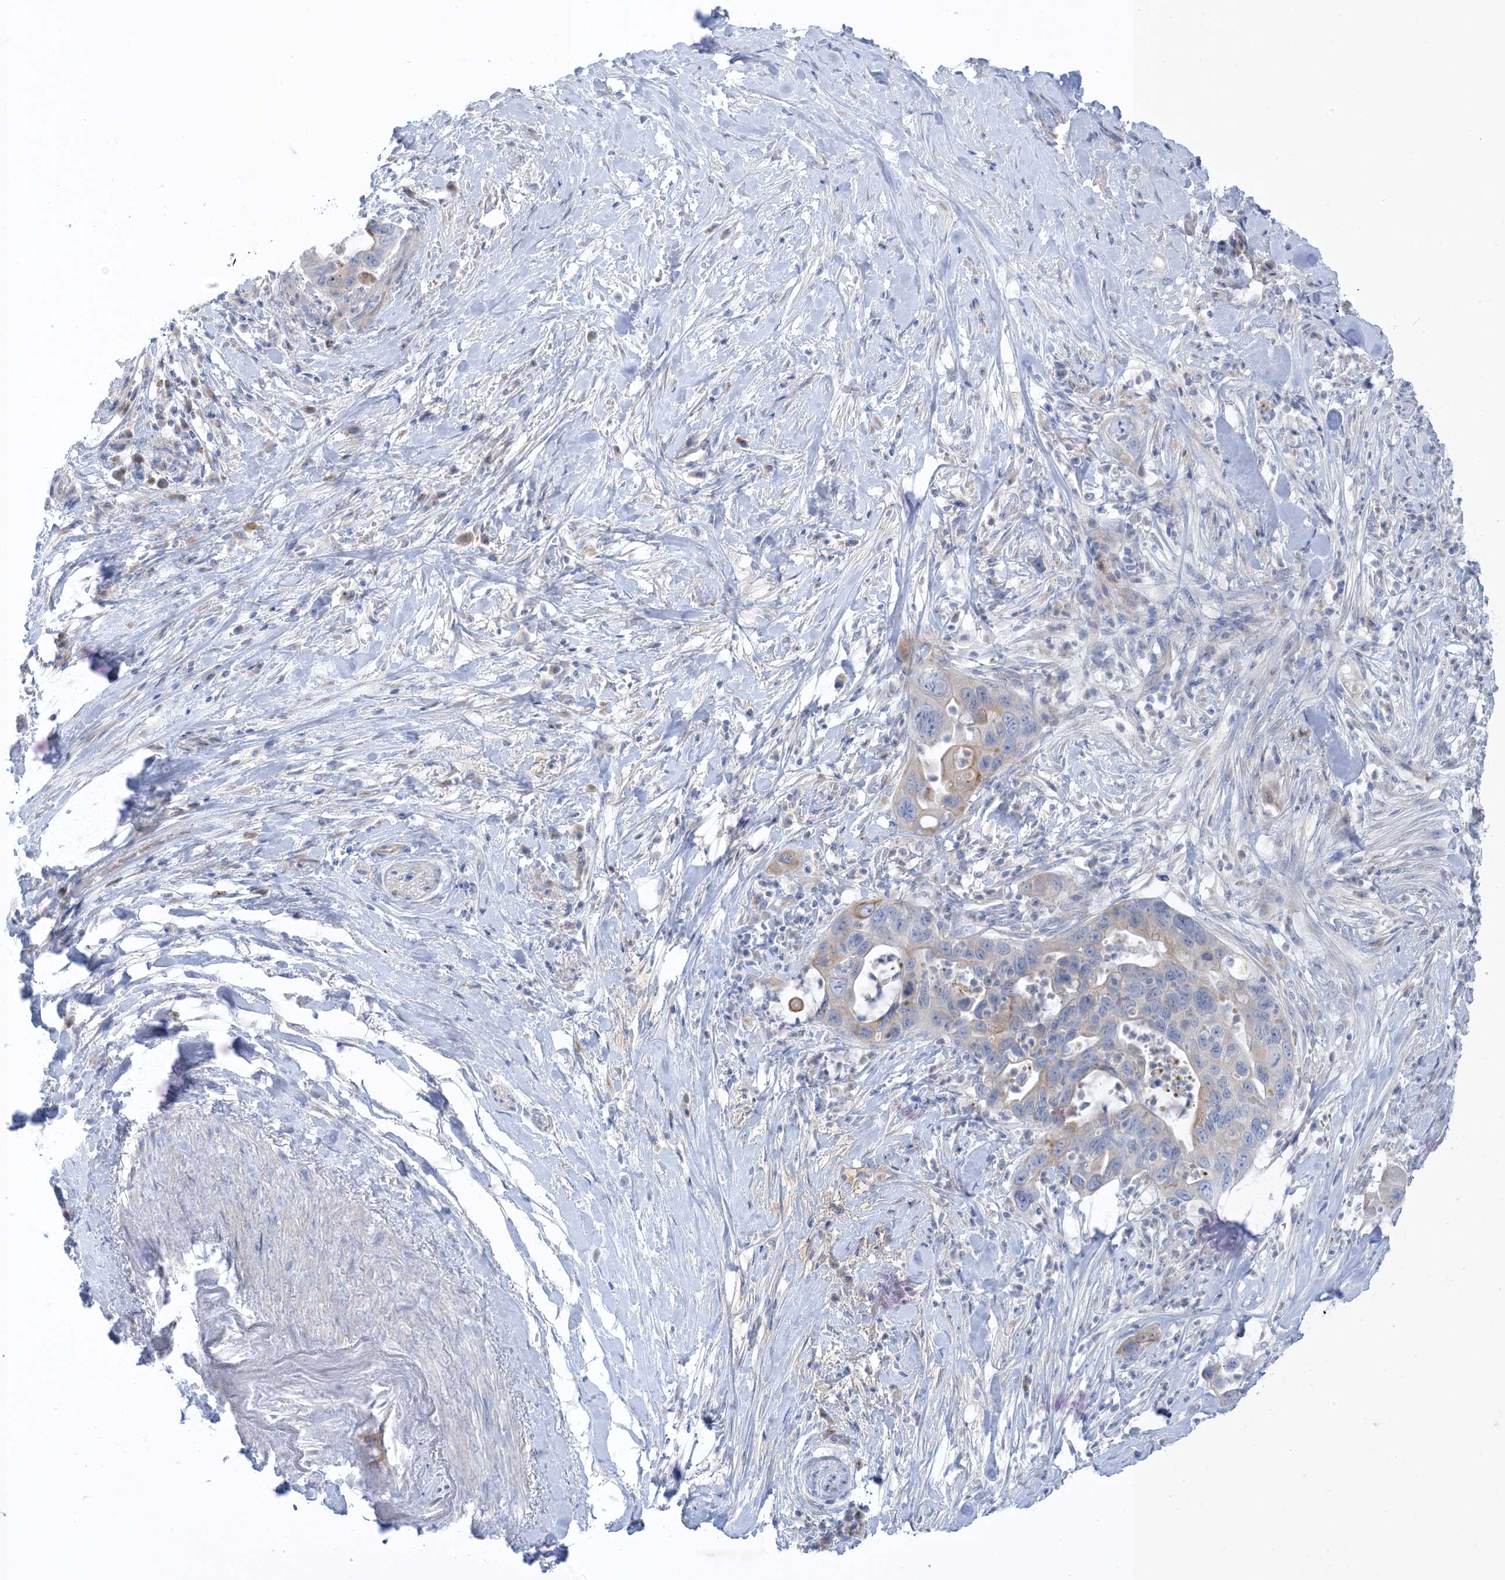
{"staining": {"intensity": "weak", "quantity": "<25%", "location": "cytoplasmic/membranous"}, "tissue": "pancreatic cancer", "cell_type": "Tumor cells", "image_type": "cancer", "snomed": [{"axis": "morphology", "description": "Adenocarcinoma, NOS"}, {"axis": "topography", "description": "Pancreas"}], "caption": "The image shows no significant positivity in tumor cells of adenocarcinoma (pancreatic).", "gene": "XIRP2", "patient": {"sex": "female", "age": 71}}